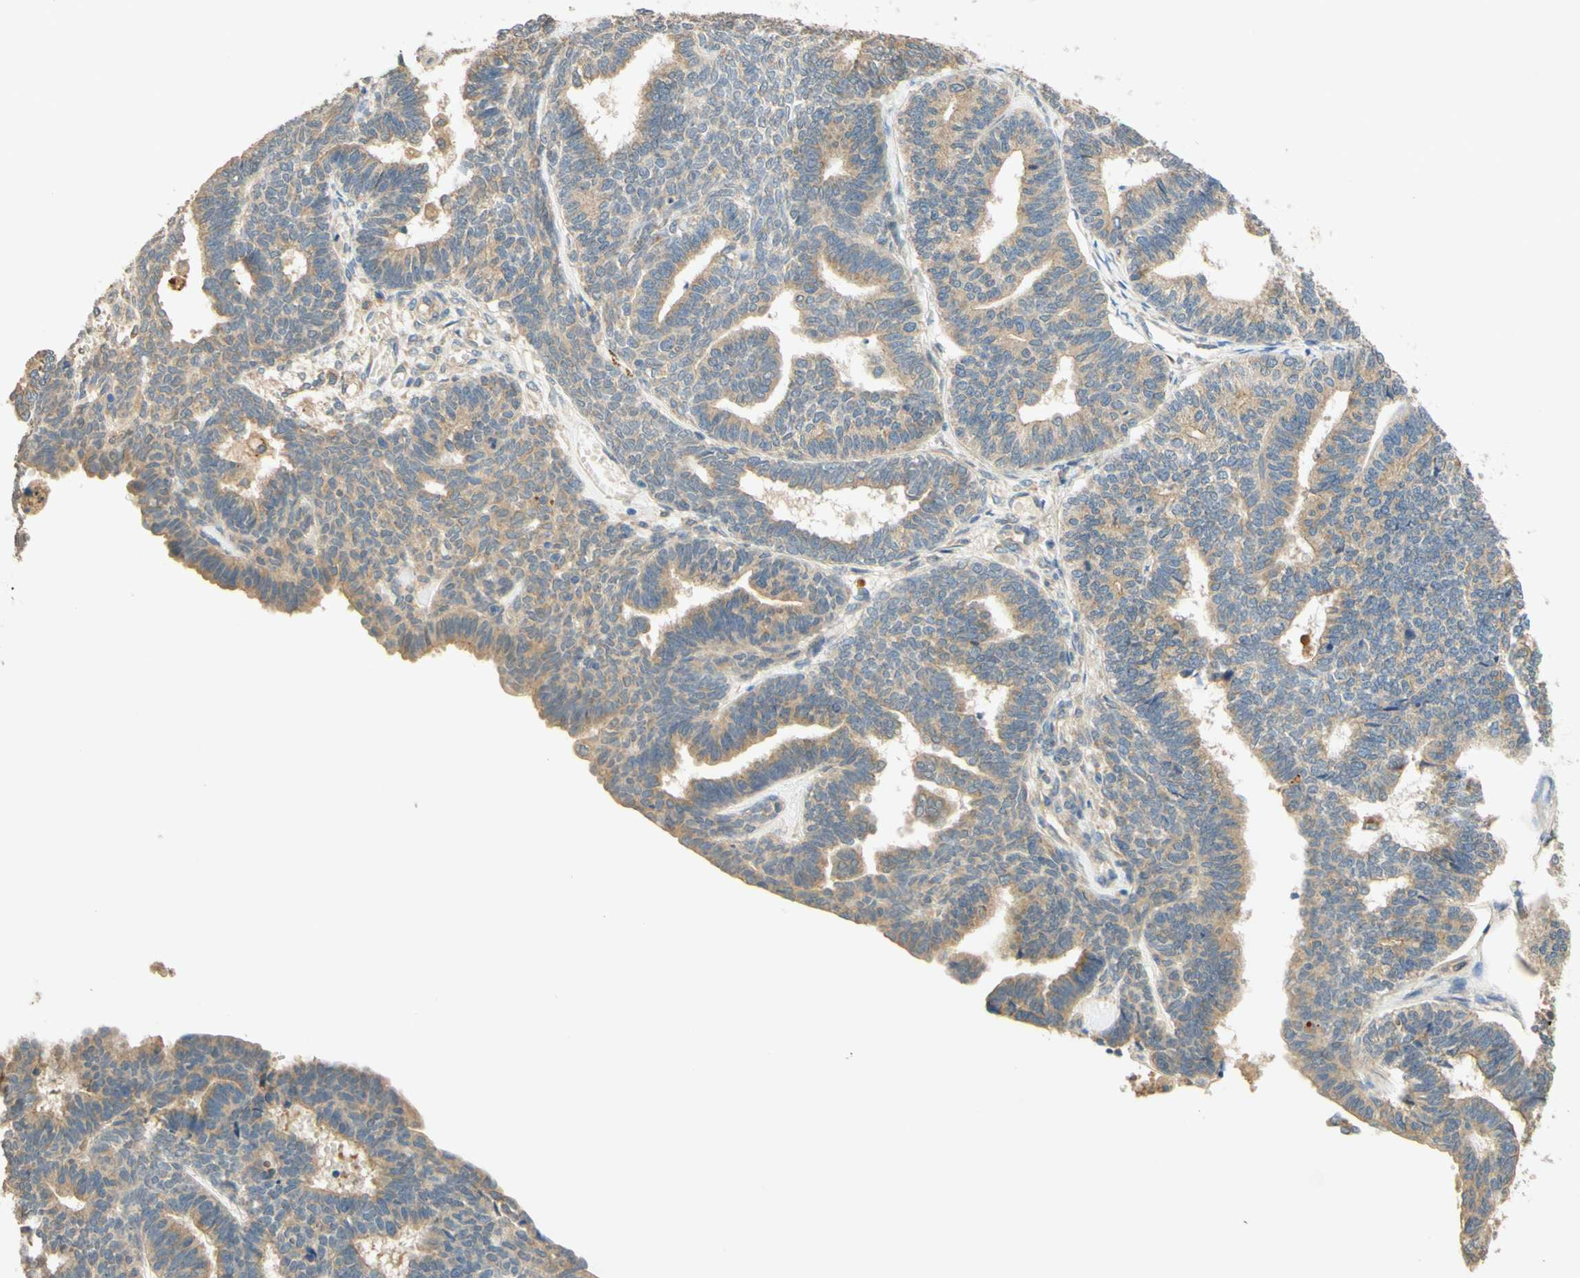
{"staining": {"intensity": "weak", "quantity": ">75%", "location": "cytoplasmic/membranous"}, "tissue": "endometrial cancer", "cell_type": "Tumor cells", "image_type": "cancer", "snomed": [{"axis": "morphology", "description": "Adenocarcinoma, NOS"}, {"axis": "topography", "description": "Endometrium"}], "caption": "Tumor cells display low levels of weak cytoplasmic/membranous expression in approximately >75% of cells in endometrial cancer (adenocarcinoma).", "gene": "ENTREP2", "patient": {"sex": "female", "age": 70}}